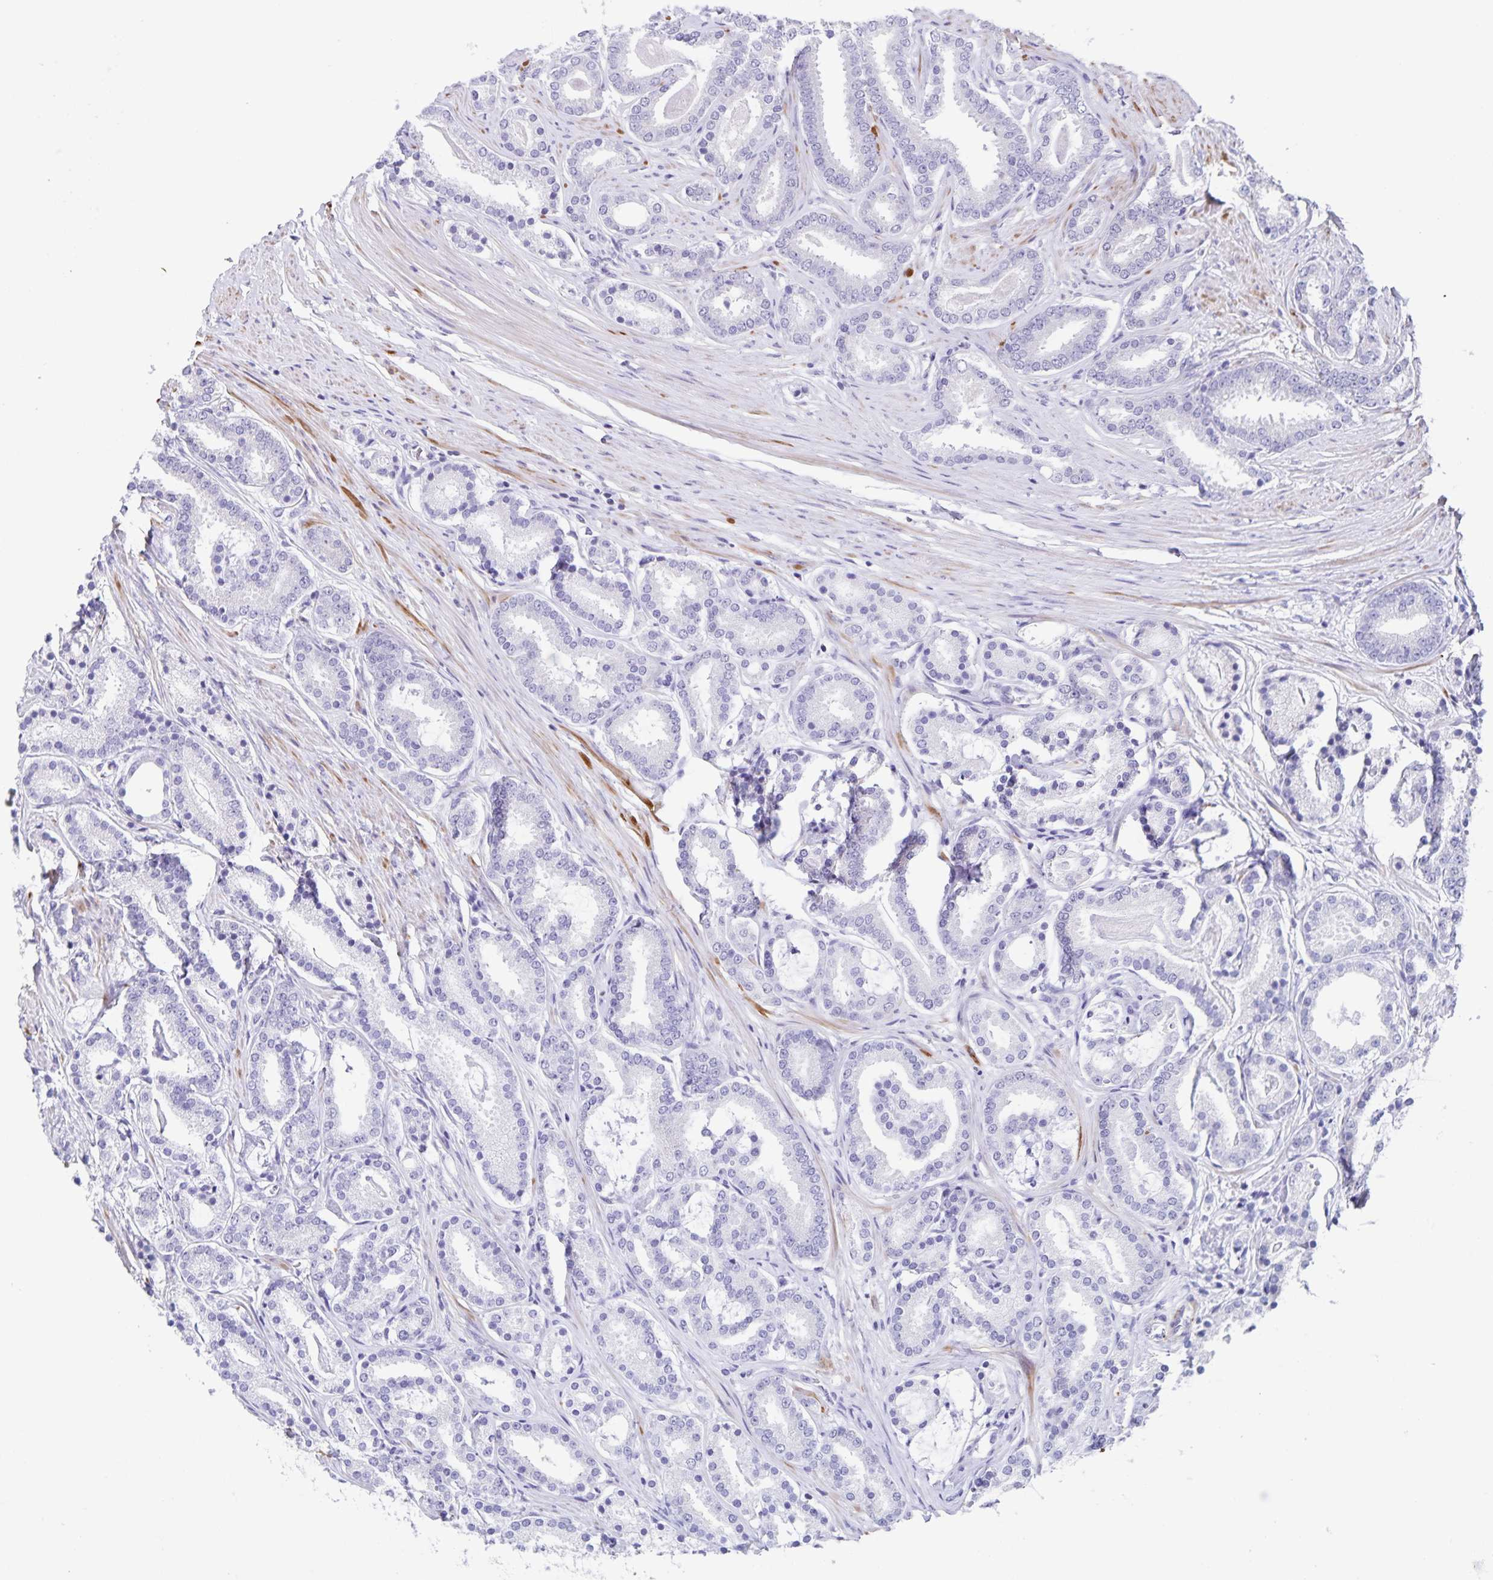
{"staining": {"intensity": "negative", "quantity": "none", "location": "none"}, "tissue": "prostate cancer", "cell_type": "Tumor cells", "image_type": "cancer", "snomed": [{"axis": "morphology", "description": "Adenocarcinoma, High grade"}, {"axis": "topography", "description": "Prostate"}], "caption": "Immunohistochemistry (IHC) image of neoplastic tissue: prostate adenocarcinoma (high-grade) stained with DAB (3,3'-diaminobenzidine) displays no significant protein positivity in tumor cells.", "gene": "SYNM", "patient": {"sex": "male", "age": 63}}